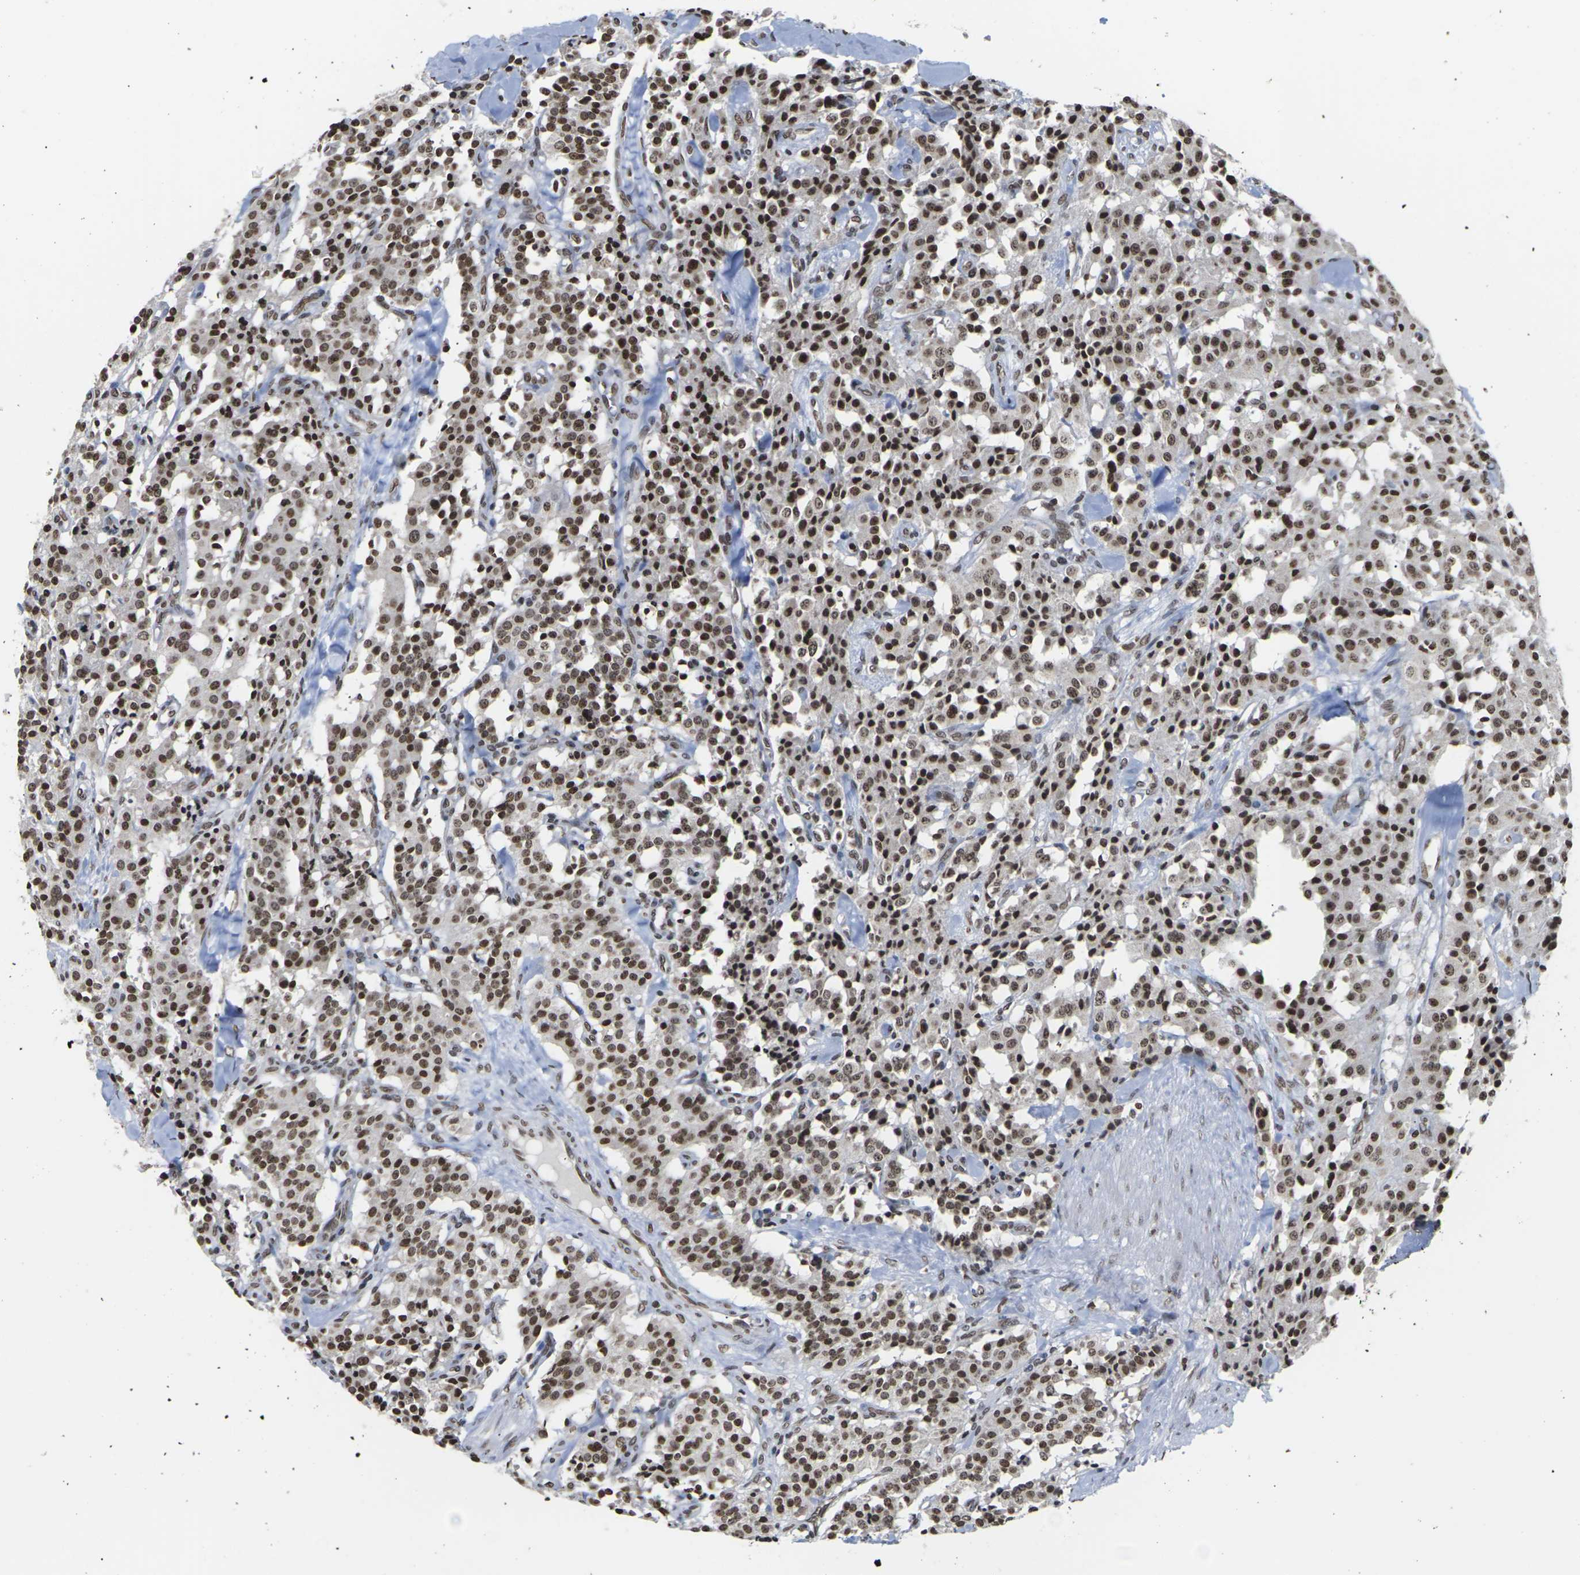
{"staining": {"intensity": "strong", "quantity": ">75%", "location": "nuclear"}, "tissue": "carcinoid", "cell_type": "Tumor cells", "image_type": "cancer", "snomed": [{"axis": "morphology", "description": "Carcinoid, malignant, NOS"}, {"axis": "topography", "description": "Lung"}], "caption": "The photomicrograph shows immunohistochemical staining of malignant carcinoid. There is strong nuclear staining is appreciated in approximately >75% of tumor cells. (DAB IHC with brightfield microscopy, high magnification).", "gene": "ETV5", "patient": {"sex": "male", "age": 30}}